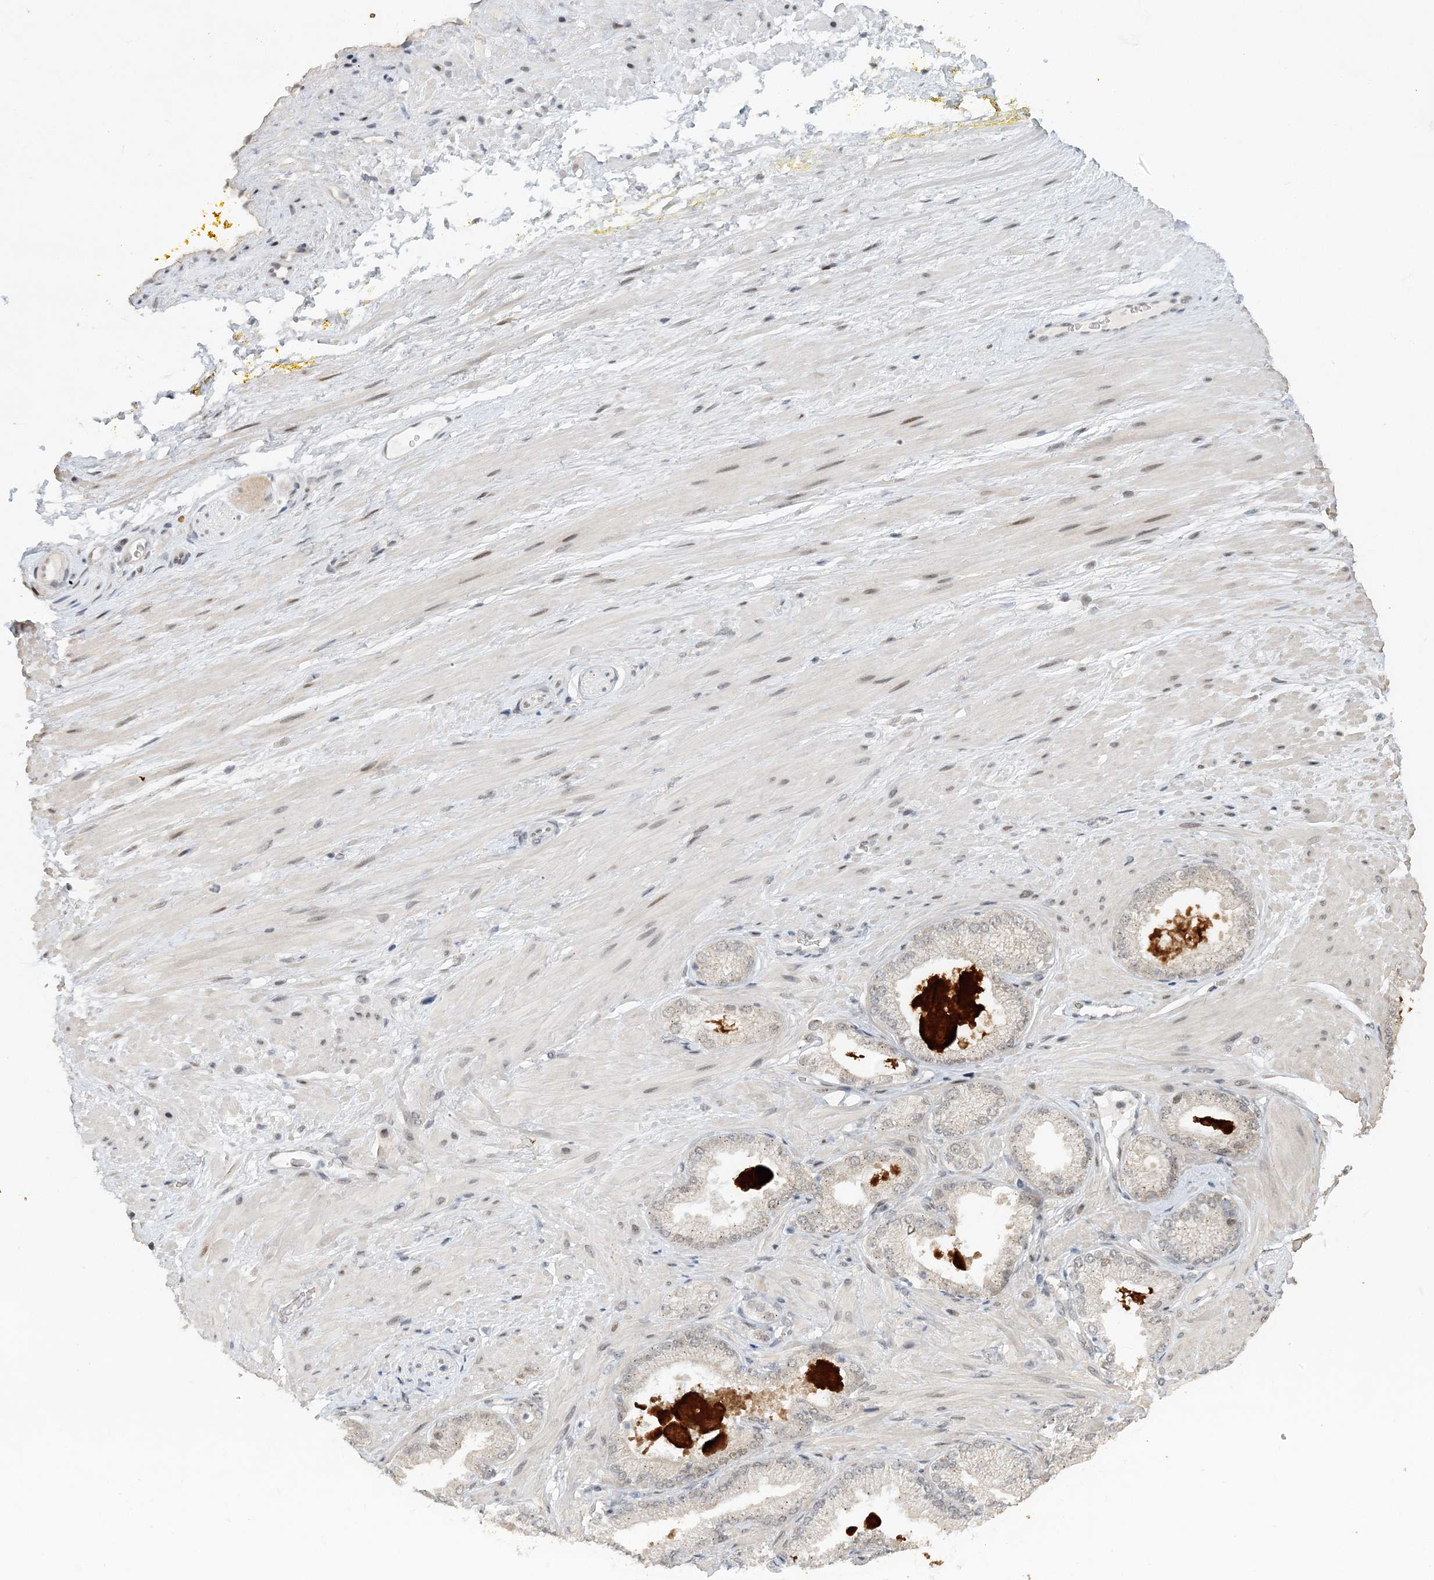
{"staining": {"intensity": "negative", "quantity": "none", "location": "none"}, "tissue": "adipose tissue", "cell_type": "Adipocytes", "image_type": "normal", "snomed": [{"axis": "morphology", "description": "Normal tissue, NOS"}, {"axis": "morphology", "description": "Adenocarcinoma, Low grade"}, {"axis": "topography", "description": "Prostate"}, {"axis": "topography", "description": "Peripheral nerve tissue"}], "caption": "DAB immunohistochemical staining of benign human adipose tissue reveals no significant staining in adipocytes.", "gene": "WAC", "patient": {"sex": "male", "age": 63}}